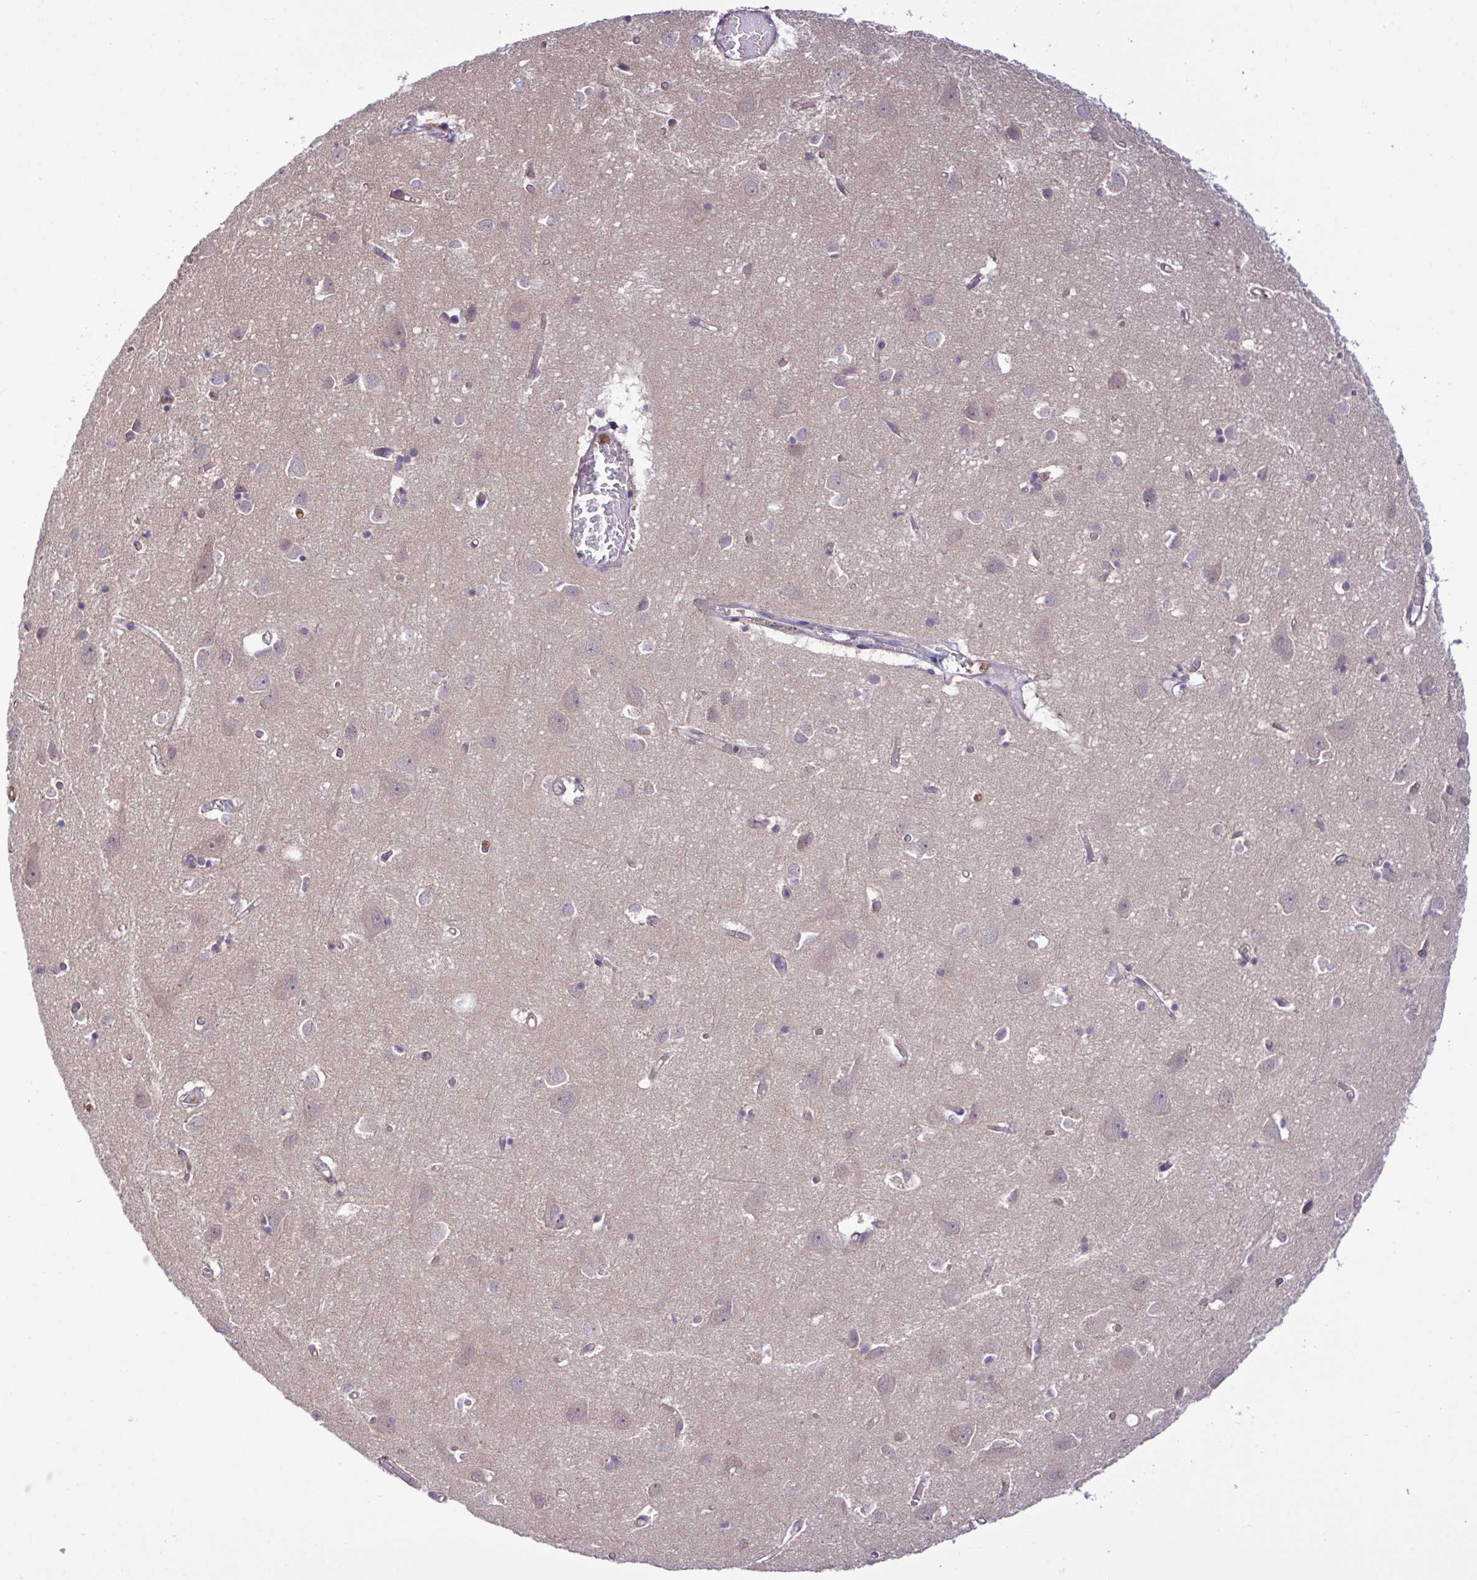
{"staining": {"intensity": "moderate", "quantity": "<25%", "location": "cytoplasmic/membranous"}, "tissue": "cerebral cortex", "cell_type": "Endothelial cells", "image_type": "normal", "snomed": [{"axis": "morphology", "description": "Normal tissue, NOS"}, {"axis": "topography", "description": "Cerebral cortex"}], "caption": "Protein analysis of unremarkable cerebral cortex shows moderate cytoplasmic/membranous staining in about <25% of endothelial cells. (brown staining indicates protein expression, while blue staining denotes nuclei).", "gene": "CMPK1", "patient": {"sex": "male", "age": 70}}